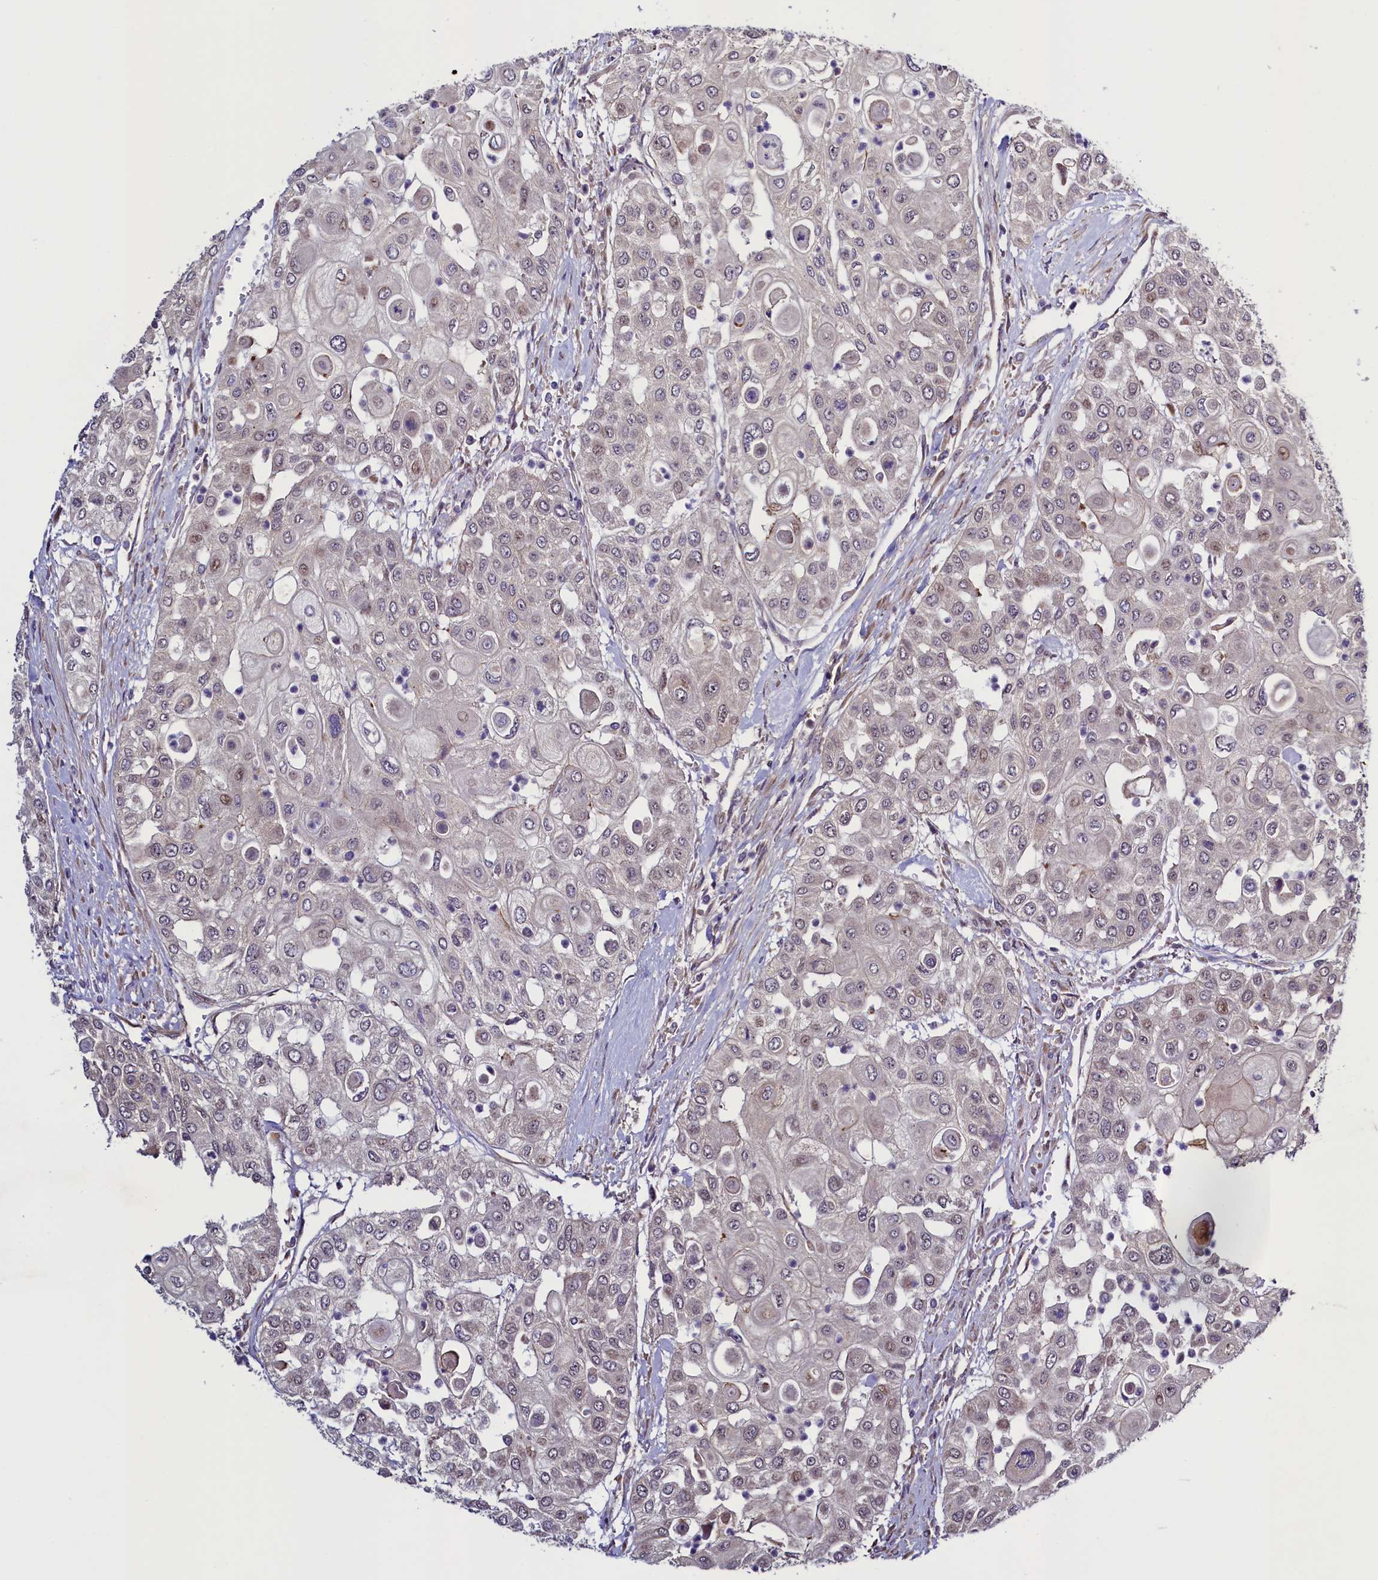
{"staining": {"intensity": "moderate", "quantity": "<25%", "location": "nuclear"}, "tissue": "urothelial cancer", "cell_type": "Tumor cells", "image_type": "cancer", "snomed": [{"axis": "morphology", "description": "Urothelial carcinoma, High grade"}, {"axis": "topography", "description": "Urinary bladder"}], "caption": "Immunohistochemistry (IHC) of high-grade urothelial carcinoma exhibits low levels of moderate nuclear positivity in about <25% of tumor cells.", "gene": "RBFA", "patient": {"sex": "female", "age": 79}}